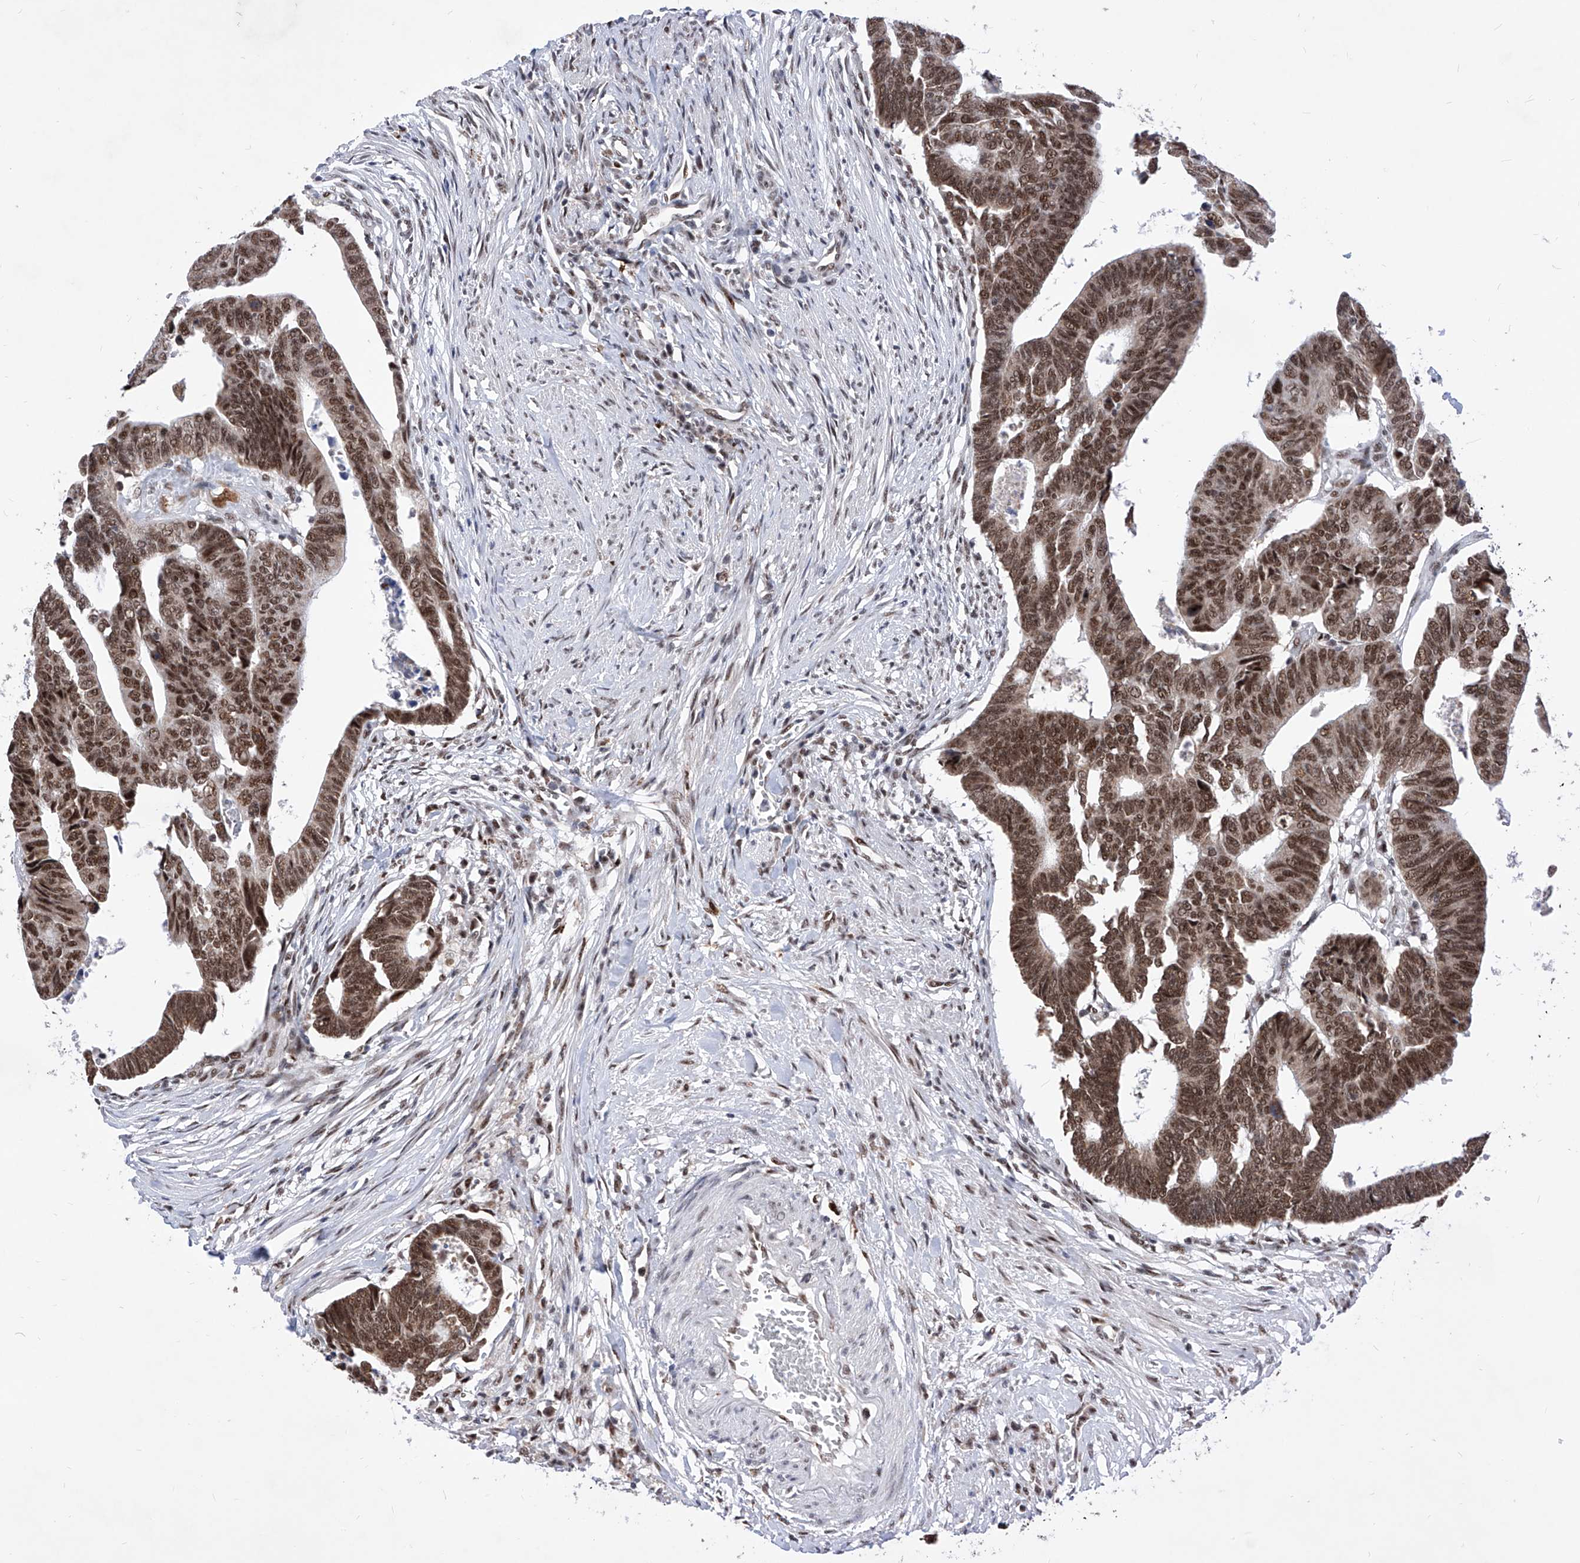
{"staining": {"intensity": "strong", "quantity": ">75%", "location": "nuclear"}, "tissue": "colorectal cancer", "cell_type": "Tumor cells", "image_type": "cancer", "snomed": [{"axis": "morphology", "description": "Adenocarcinoma, NOS"}, {"axis": "topography", "description": "Rectum"}], "caption": "Immunohistochemical staining of colorectal cancer displays high levels of strong nuclear expression in approximately >75% of tumor cells.", "gene": "PHF5A", "patient": {"sex": "female", "age": 65}}